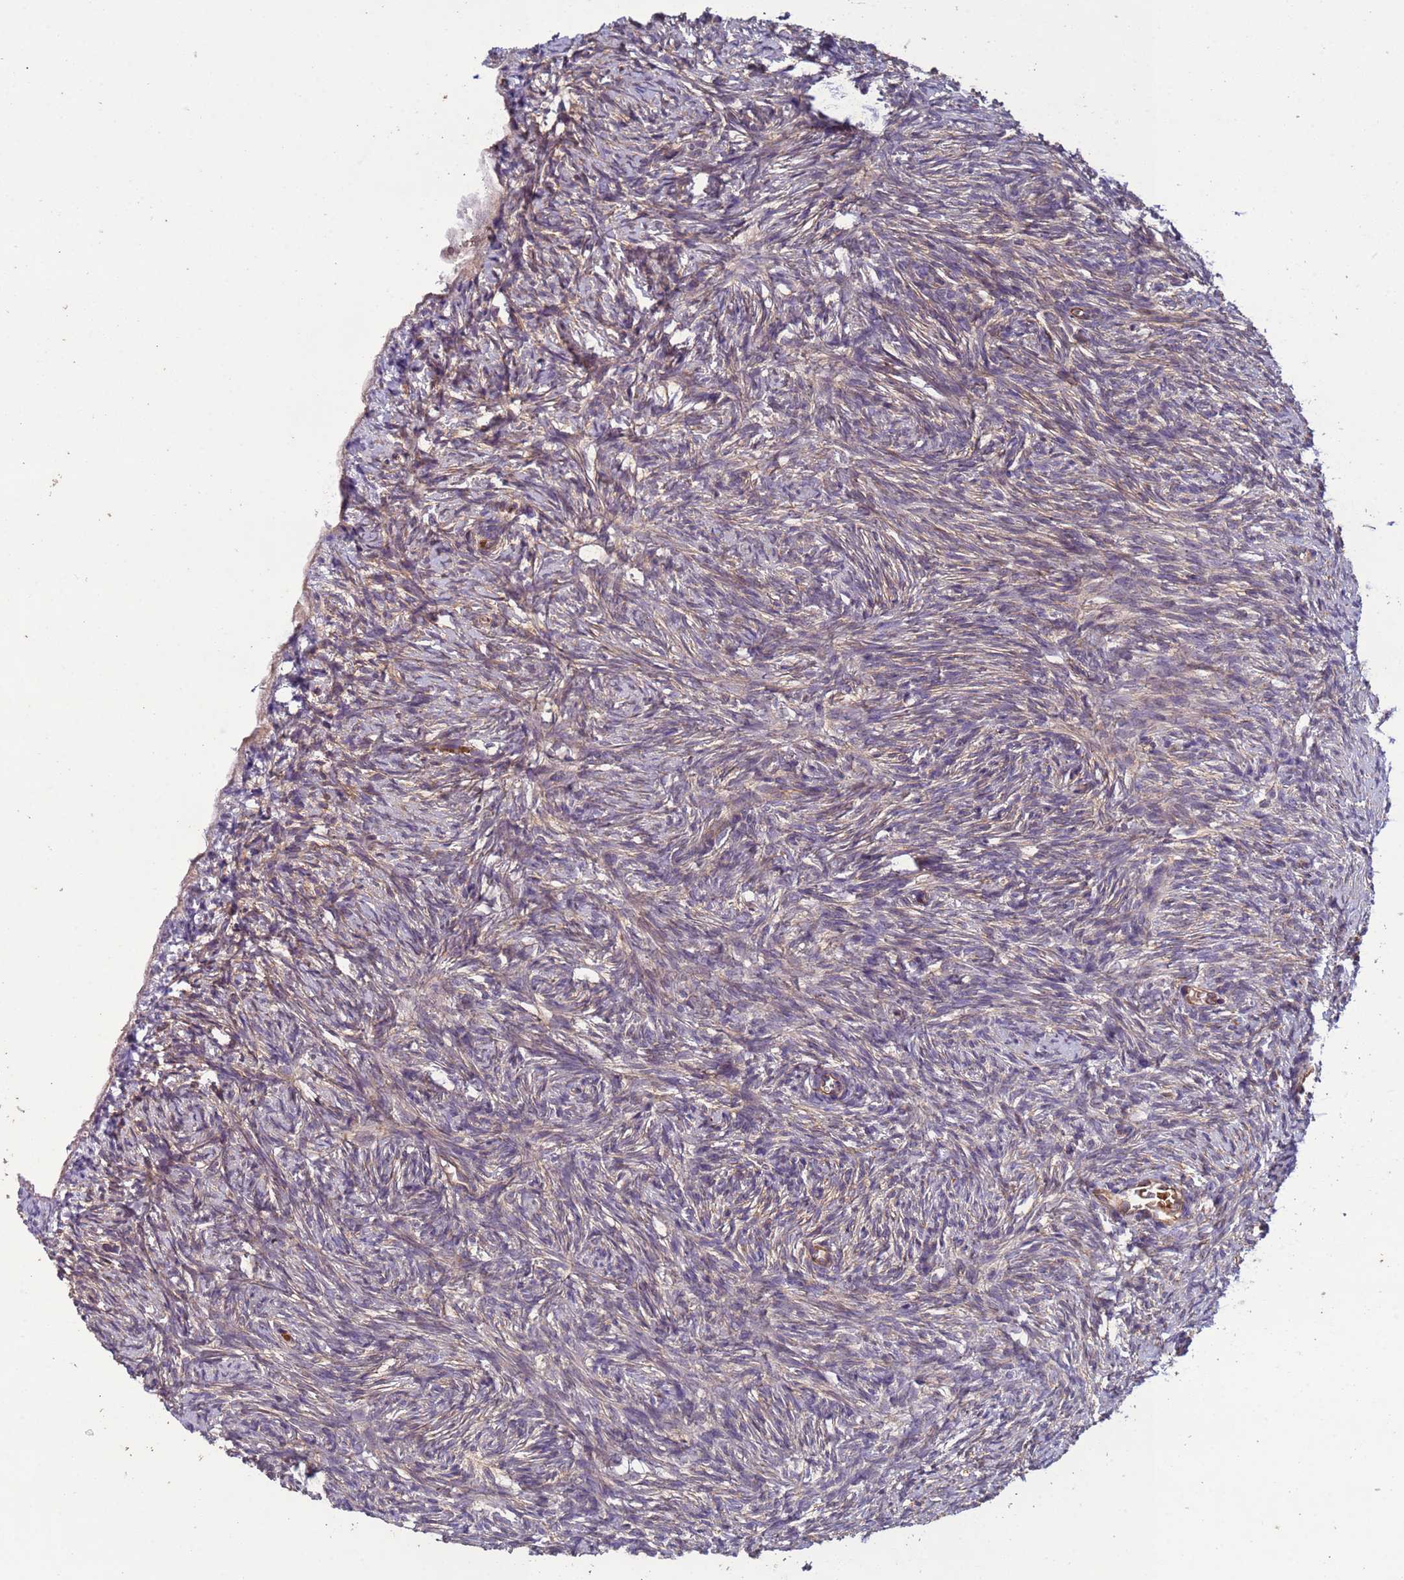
{"staining": {"intensity": "weak", "quantity": "25%-75%", "location": "cytoplasmic/membranous"}, "tissue": "ovary", "cell_type": "Ovarian stroma cells", "image_type": "normal", "snomed": [{"axis": "morphology", "description": "Normal tissue, NOS"}, {"axis": "topography", "description": "Ovary"}], "caption": "A brown stain highlights weak cytoplasmic/membranous staining of a protein in ovarian stroma cells of unremarkable ovary.", "gene": "RAB10", "patient": {"sex": "female", "age": 51}}